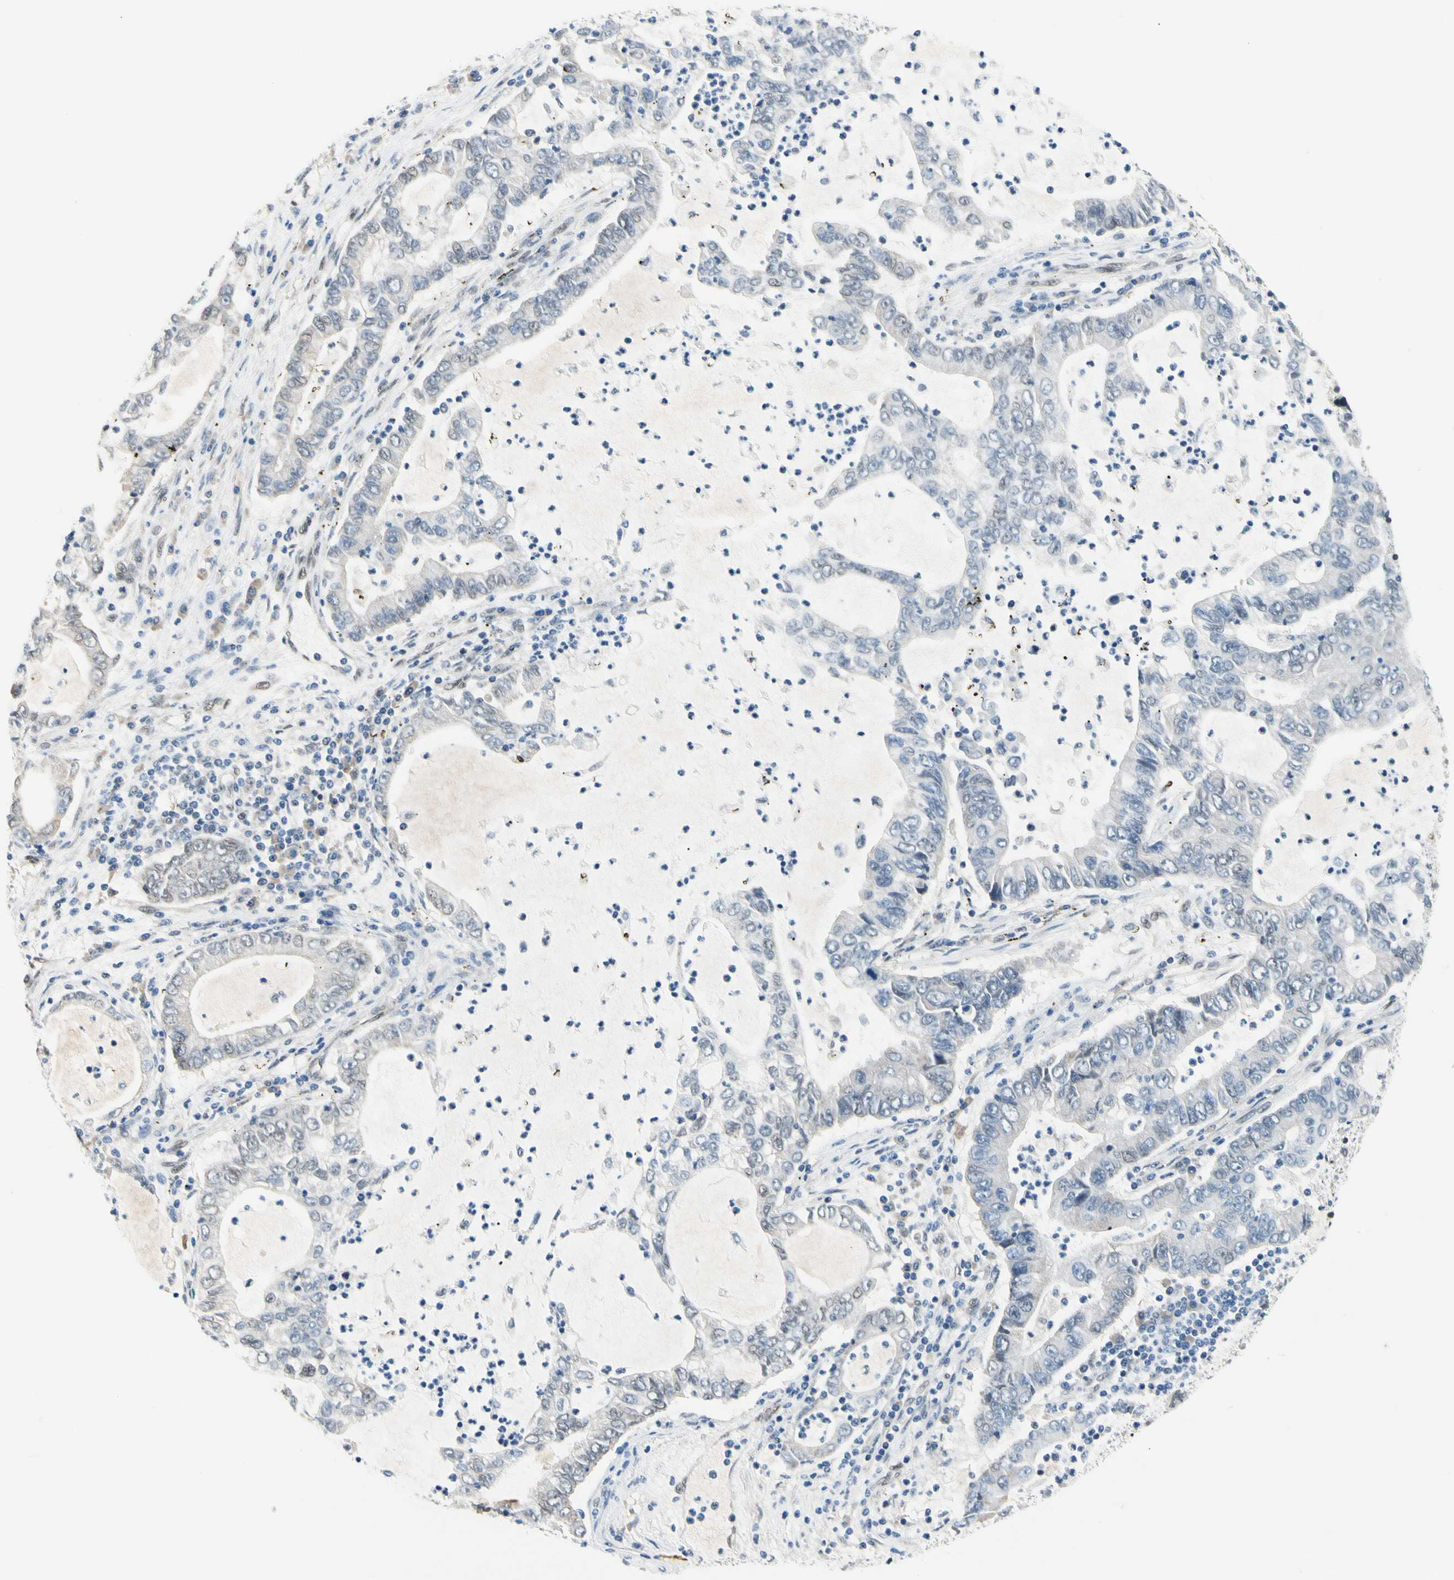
{"staining": {"intensity": "weak", "quantity": "<25%", "location": "cytoplasmic/membranous,nuclear"}, "tissue": "lung cancer", "cell_type": "Tumor cells", "image_type": "cancer", "snomed": [{"axis": "morphology", "description": "Adenocarcinoma, NOS"}, {"axis": "topography", "description": "Lung"}], "caption": "Human lung cancer stained for a protein using immunohistochemistry demonstrates no positivity in tumor cells.", "gene": "NFIA", "patient": {"sex": "female", "age": 51}}